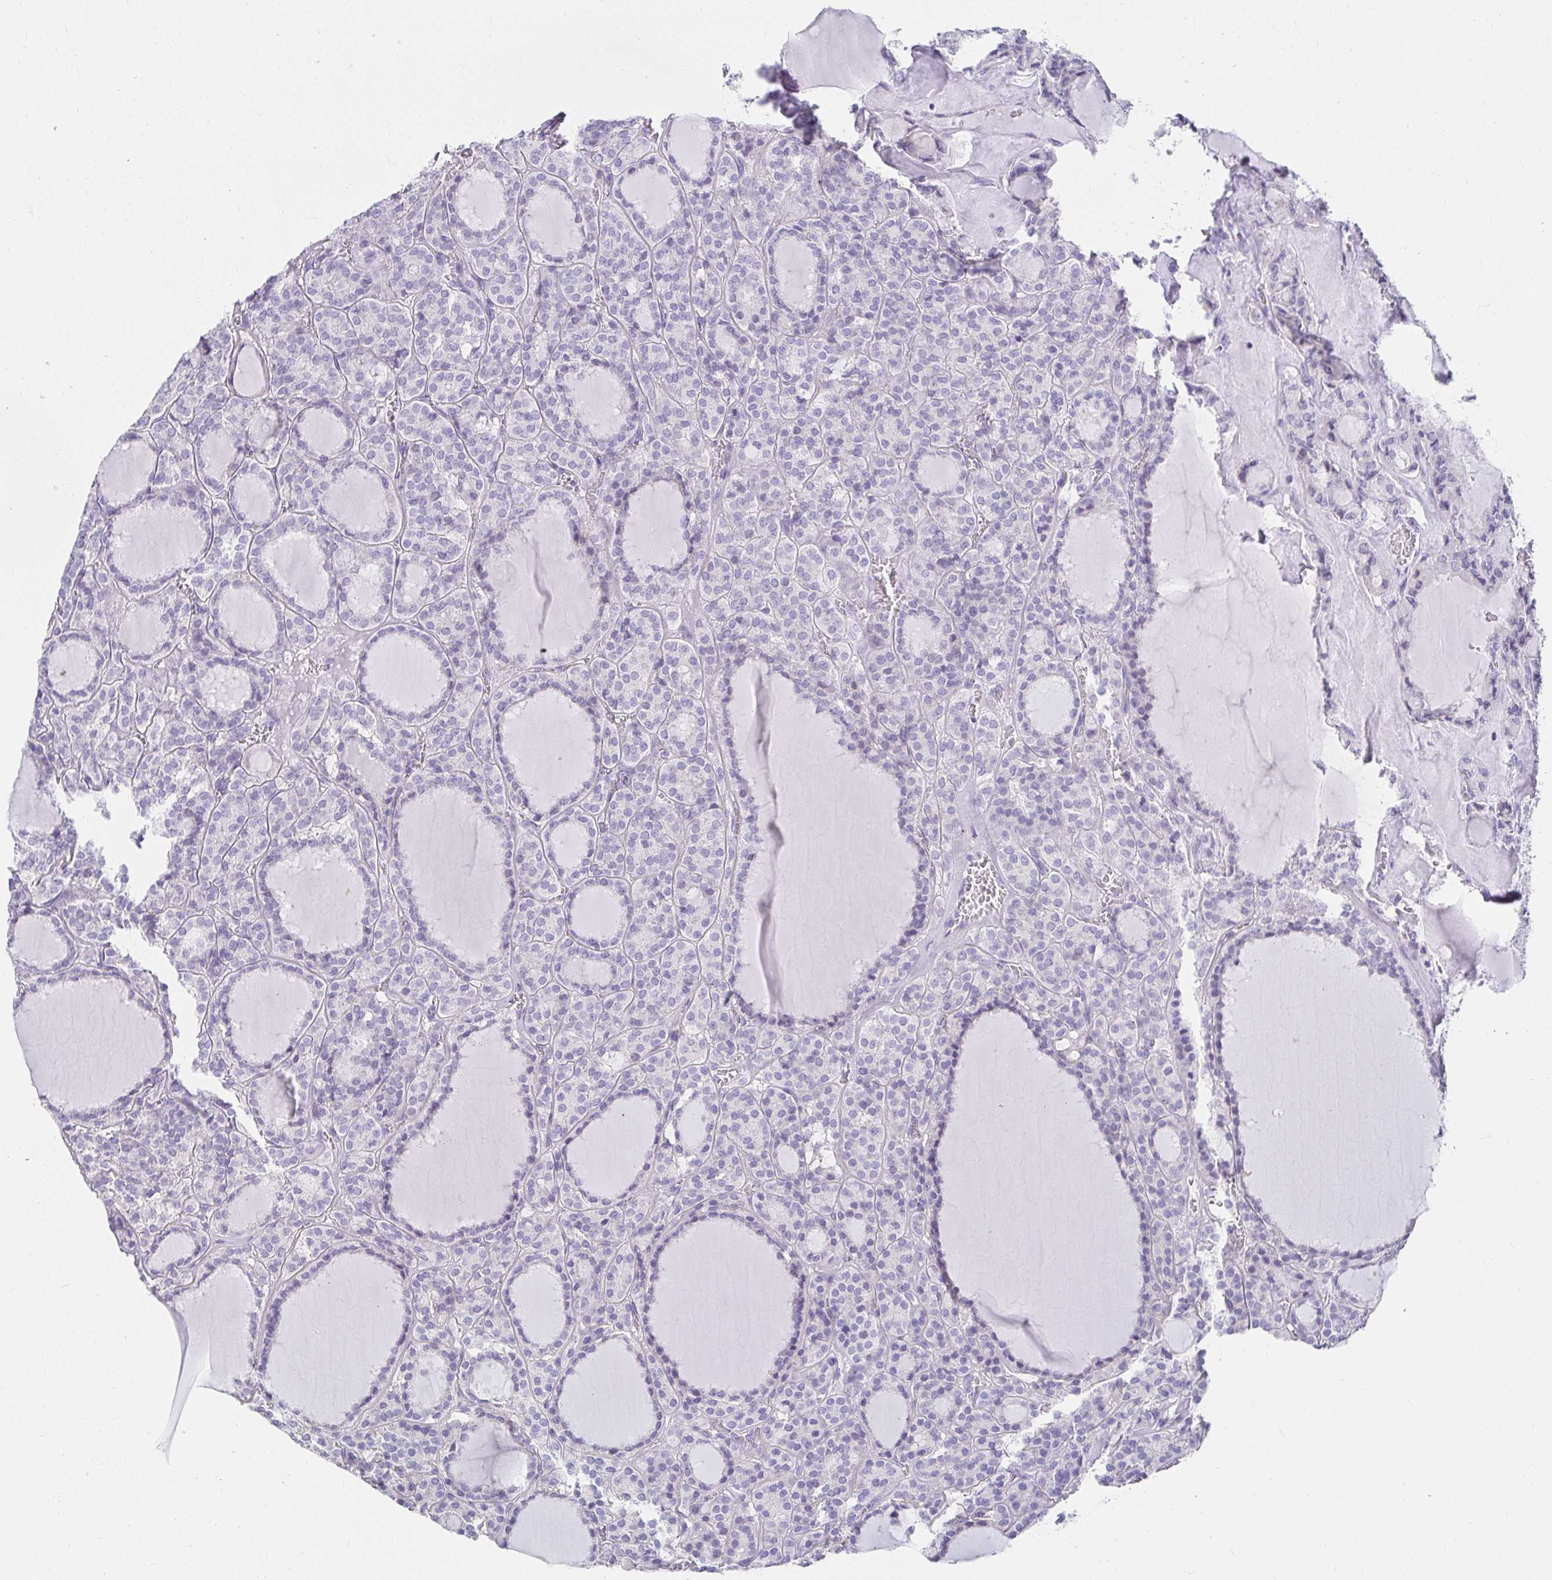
{"staining": {"intensity": "negative", "quantity": "none", "location": "none"}, "tissue": "thyroid cancer", "cell_type": "Tumor cells", "image_type": "cancer", "snomed": [{"axis": "morphology", "description": "Follicular adenoma carcinoma, NOS"}, {"axis": "topography", "description": "Thyroid gland"}], "caption": "This is an IHC image of human thyroid follicular adenoma carcinoma. There is no expression in tumor cells.", "gene": "VGLL1", "patient": {"sex": "female", "age": 63}}